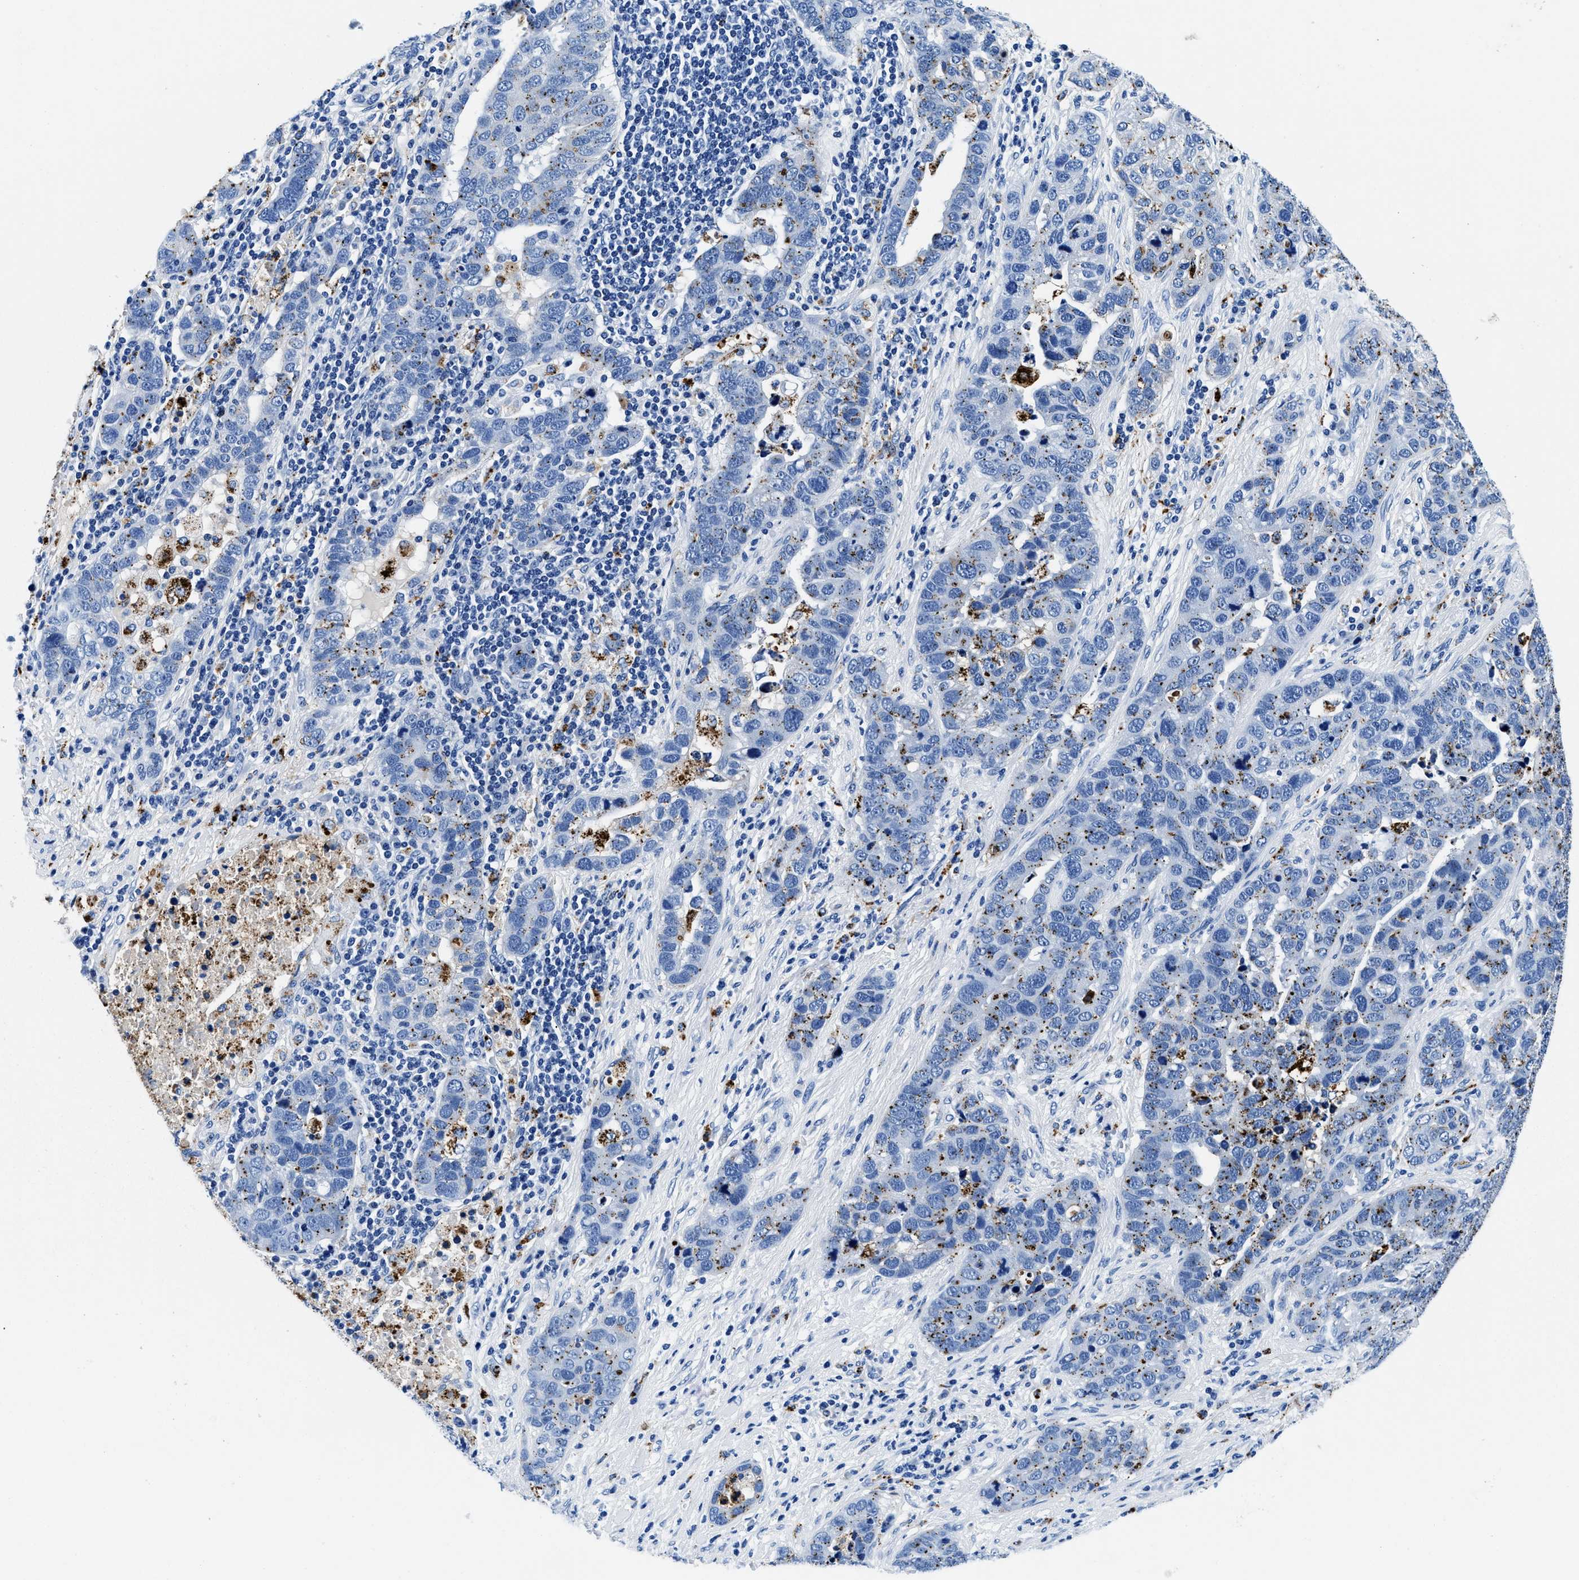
{"staining": {"intensity": "moderate", "quantity": "<25%", "location": "cytoplasmic/membranous"}, "tissue": "pancreatic cancer", "cell_type": "Tumor cells", "image_type": "cancer", "snomed": [{"axis": "morphology", "description": "Adenocarcinoma, NOS"}, {"axis": "topography", "description": "Pancreas"}], "caption": "Protein positivity by IHC demonstrates moderate cytoplasmic/membranous expression in approximately <25% of tumor cells in pancreatic adenocarcinoma.", "gene": "OR14K1", "patient": {"sex": "female", "age": 61}}